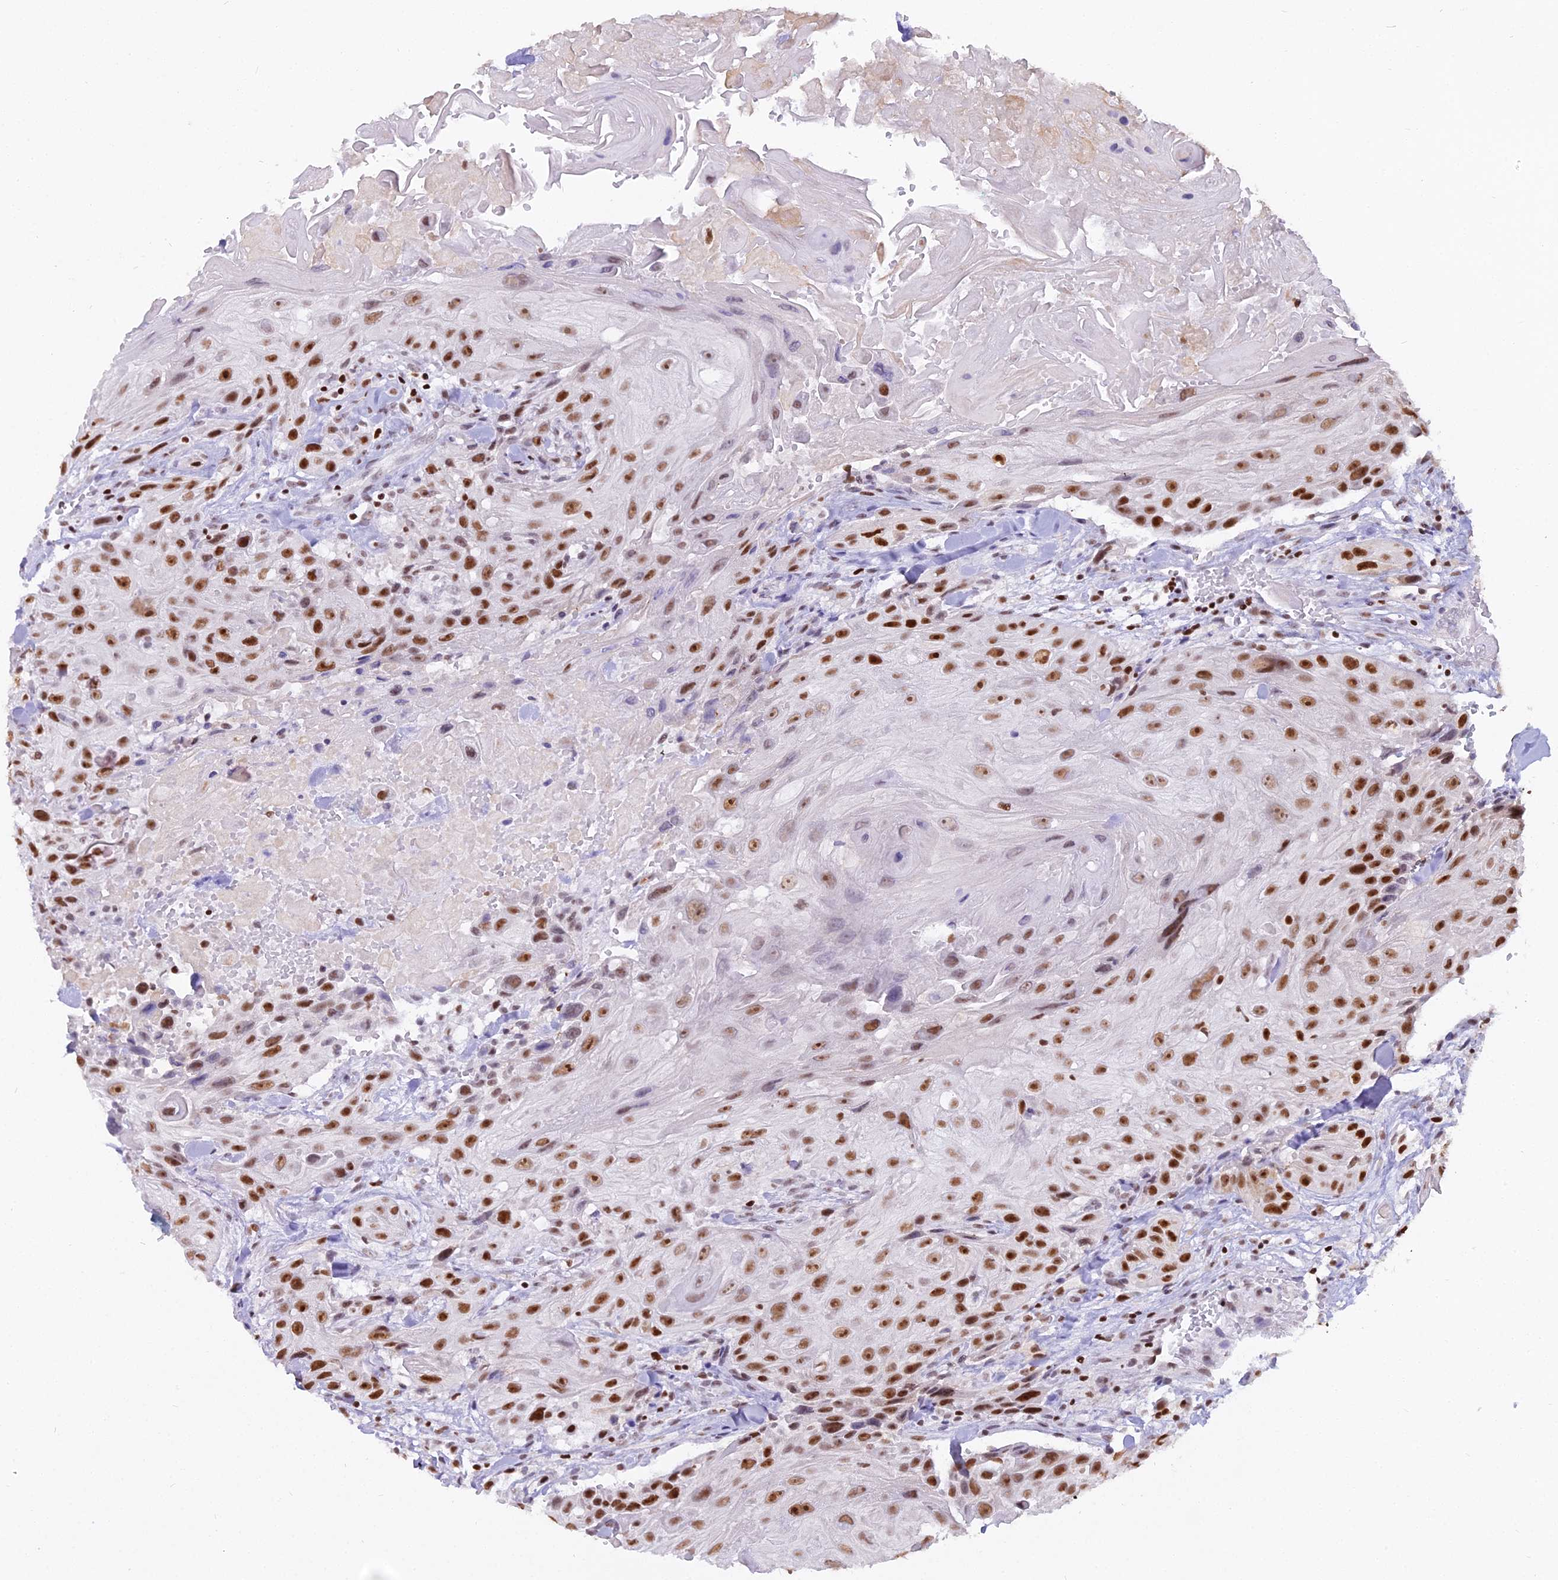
{"staining": {"intensity": "moderate", "quantity": ">75%", "location": "nuclear"}, "tissue": "head and neck cancer", "cell_type": "Tumor cells", "image_type": "cancer", "snomed": [{"axis": "morphology", "description": "Squamous cell carcinoma, NOS"}, {"axis": "topography", "description": "Head-Neck"}], "caption": "The image demonstrates immunohistochemical staining of head and neck cancer (squamous cell carcinoma). There is moderate nuclear staining is appreciated in about >75% of tumor cells. (DAB IHC, brown staining for protein, blue staining for nuclei).", "gene": "PARP1", "patient": {"sex": "male", "age": 81}}